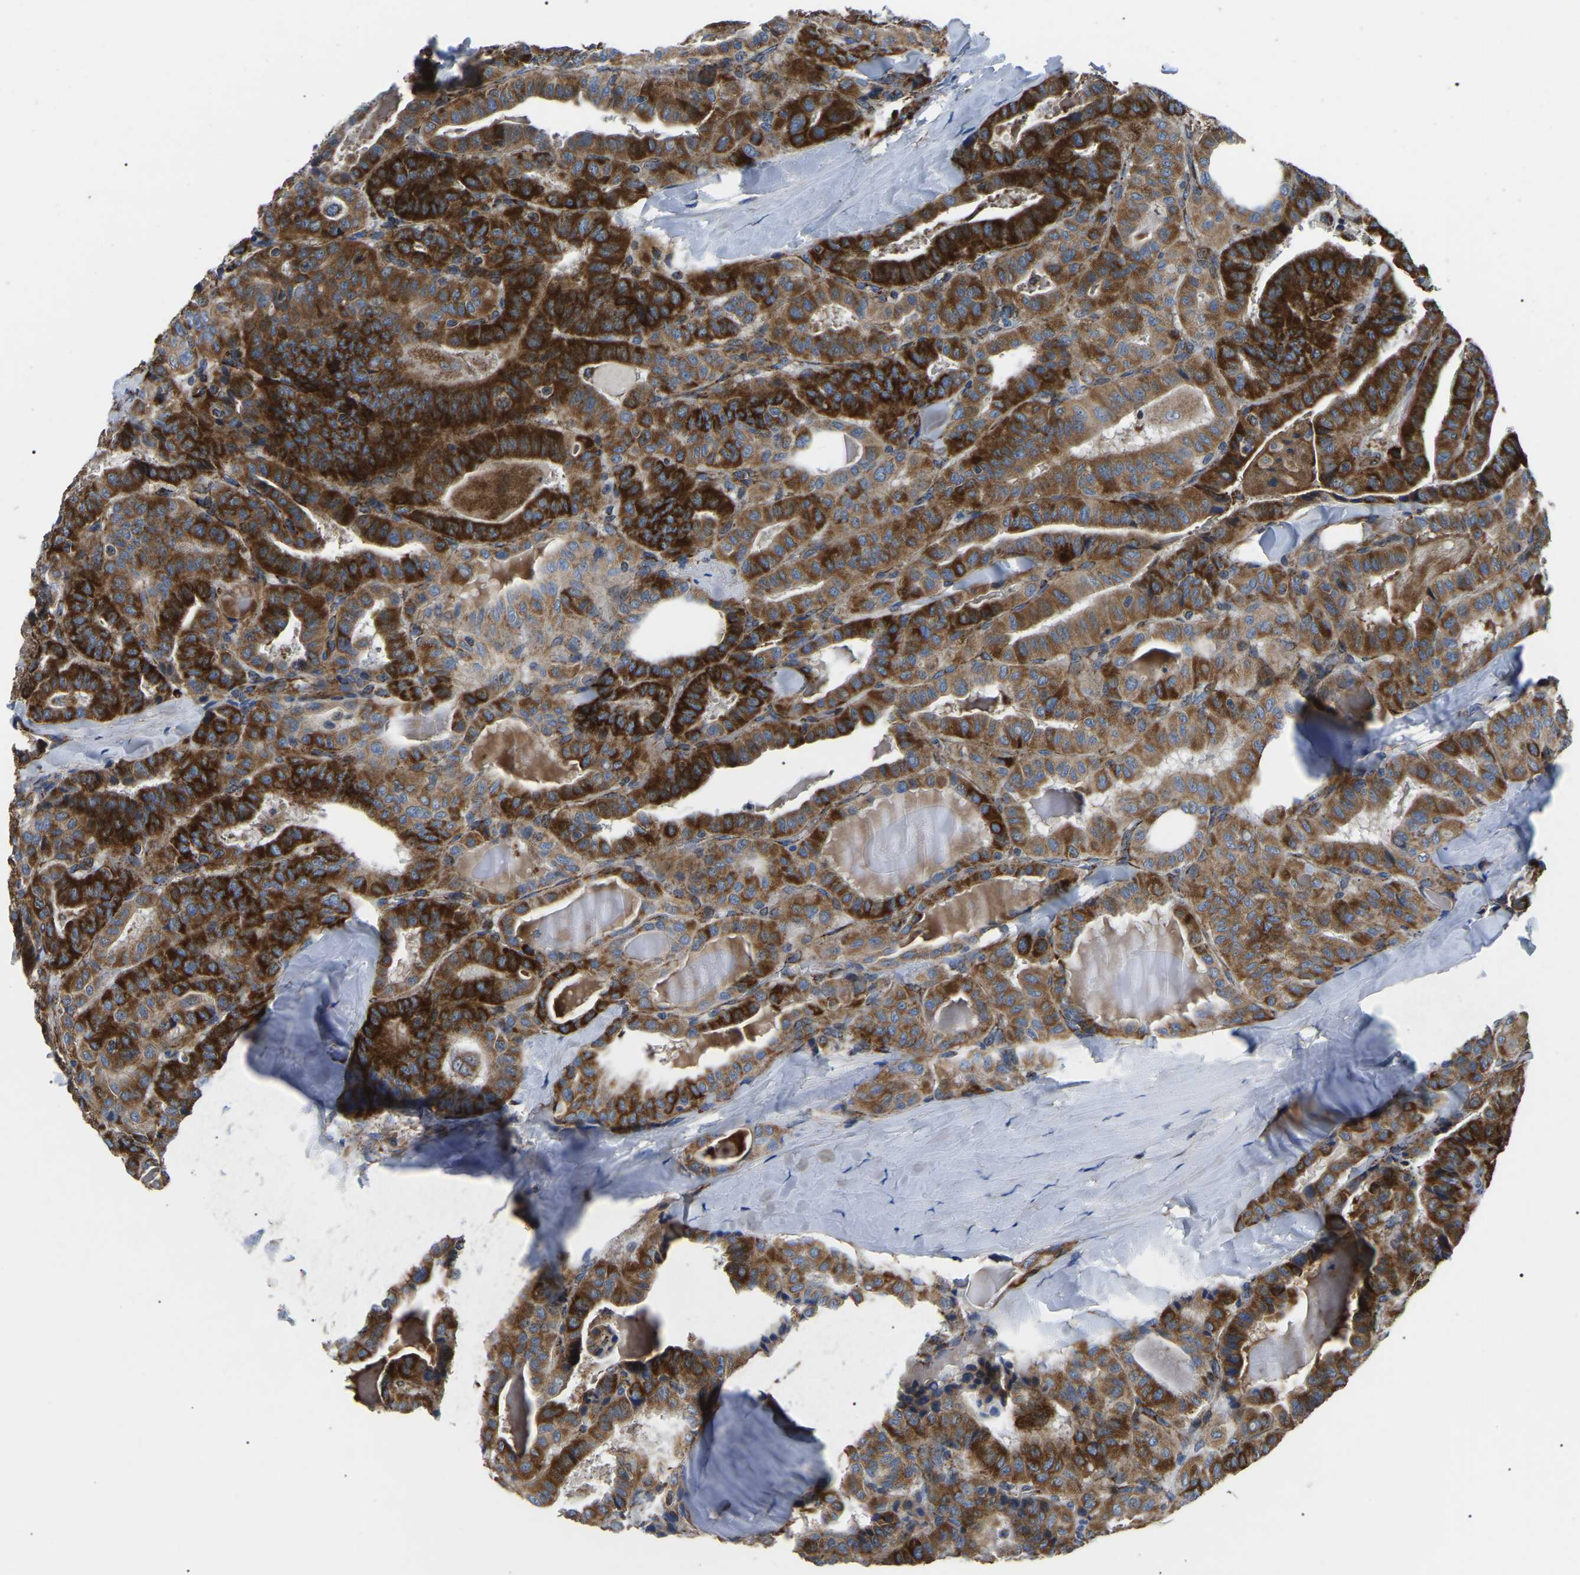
{"staining": {"intensity": "strong", "quantity": ">75%", "location": "cytoplasmic/membranous"}, "tissue": "thyroid cancer", "cell_type": "Tumor cells", "image_type": "cancer", "snomed": [{"axis": "morphology", "description": "Papillary adenocarcinoma, NOS"}, {"axis": "topography", "description": "Thyroid gland"}], "caption": "An immunohistochemistry photomicrograph of neoplastic tissue is shown. Protein staining in brown highlights strong cytoplasmic/membranous positivity in thyroid papillary adenocarcinoma within tumor cells.", "gene": "PPM1E", "patient": {"sex": "male", "age": 77}}